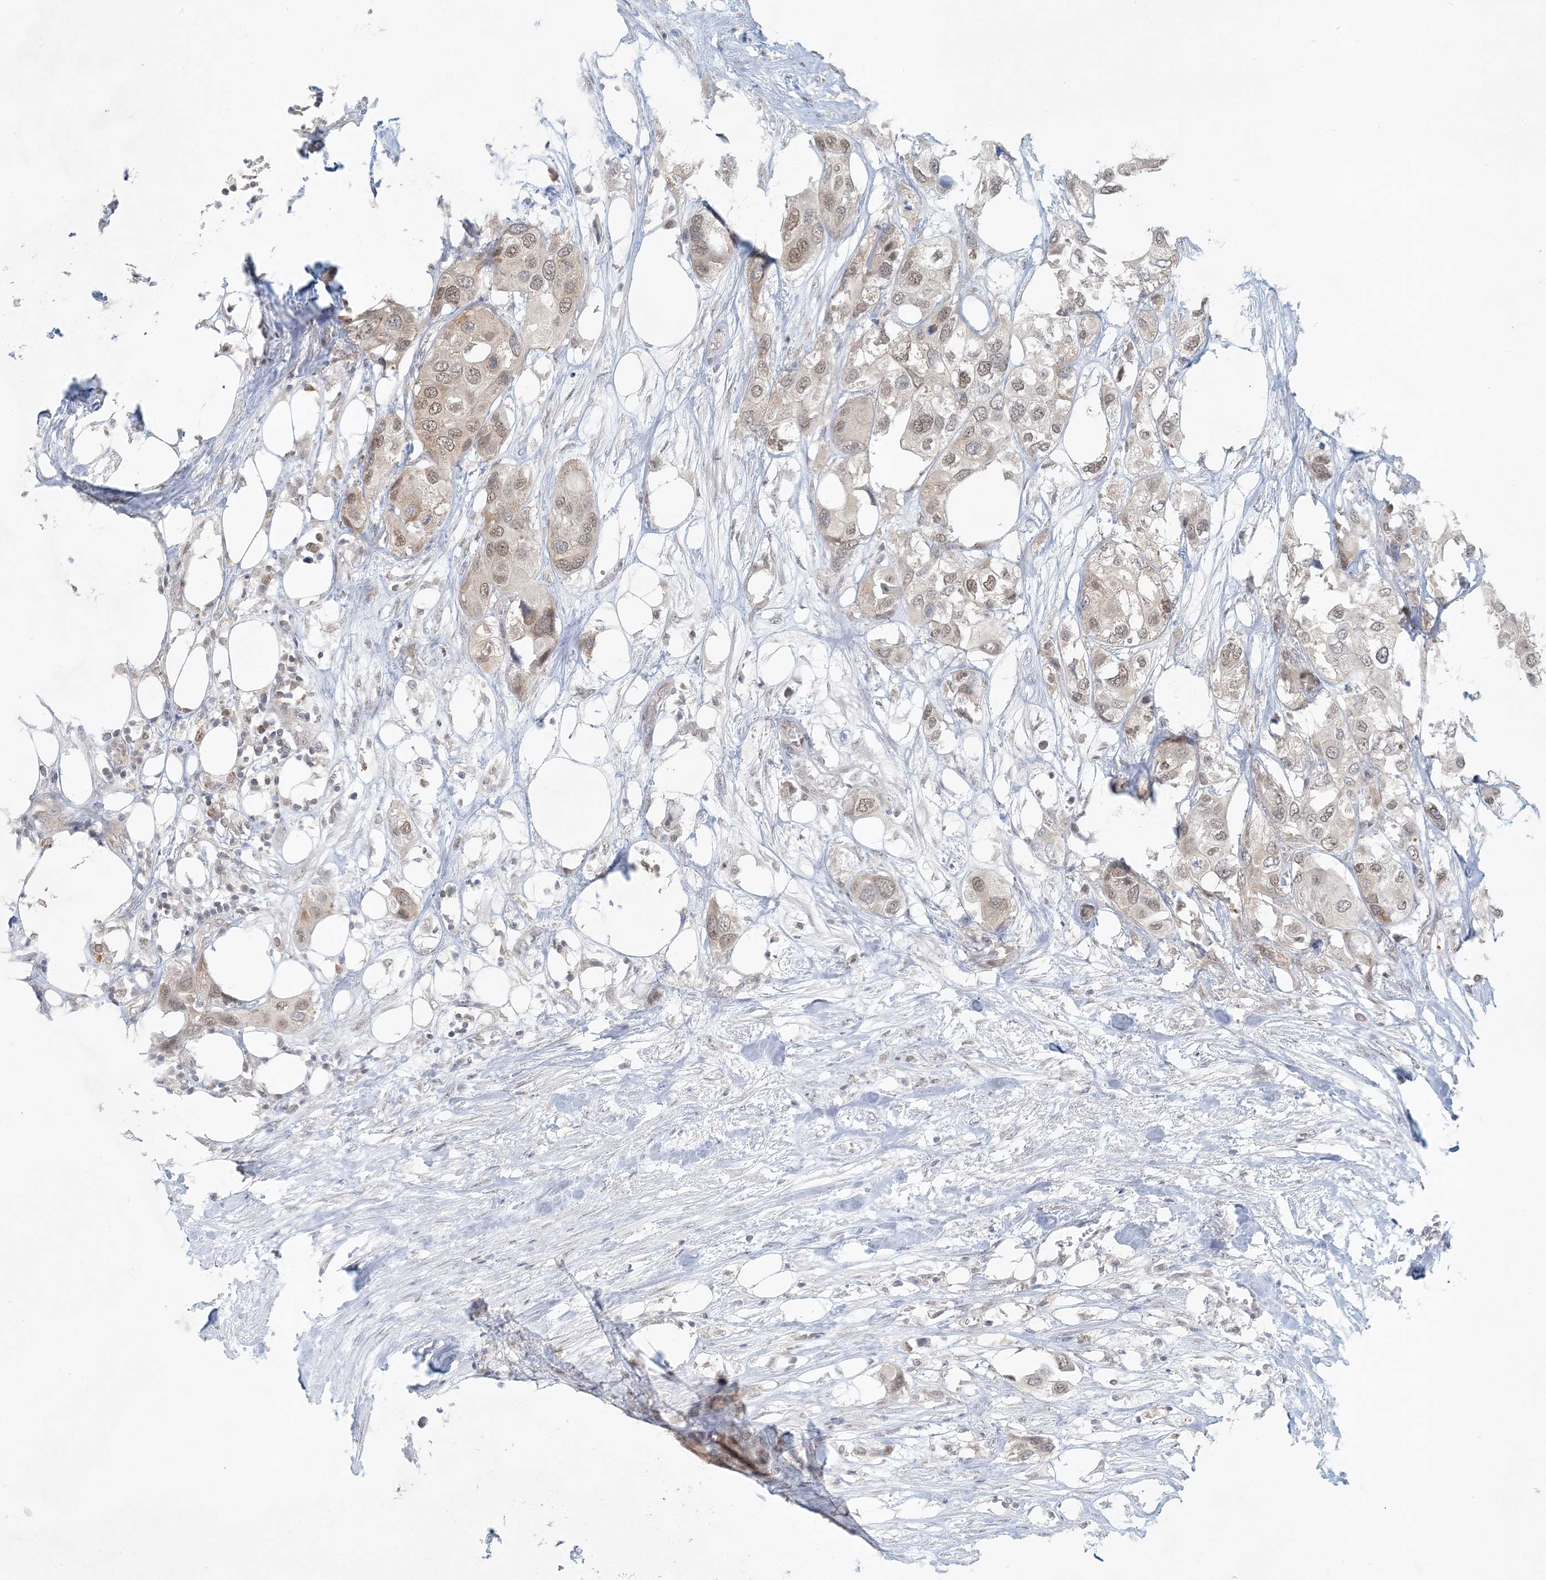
{"staining": {"intensity": "weak", "quantity": ">75%", "location": "cytoplasmic/membranous,nuclear"}, "tissue": "urothelial cancer", "cell_type": "Tumor cells", "image_type": "cancer", "snomed": [{"axis": "morphology", "description": "Urothelial carcinoma, High grade"}, {"axis": "topography", "description": "Urinary bladder"}], "caption": "Weak cytoplasmic/membranous and nuclear positivity for a protein is present in approximately >75% of tumor cells of urothelial cancer using immunohistochemistry.", "gene": "OBI1", "patient": {"sex": "male", "age": 64}}